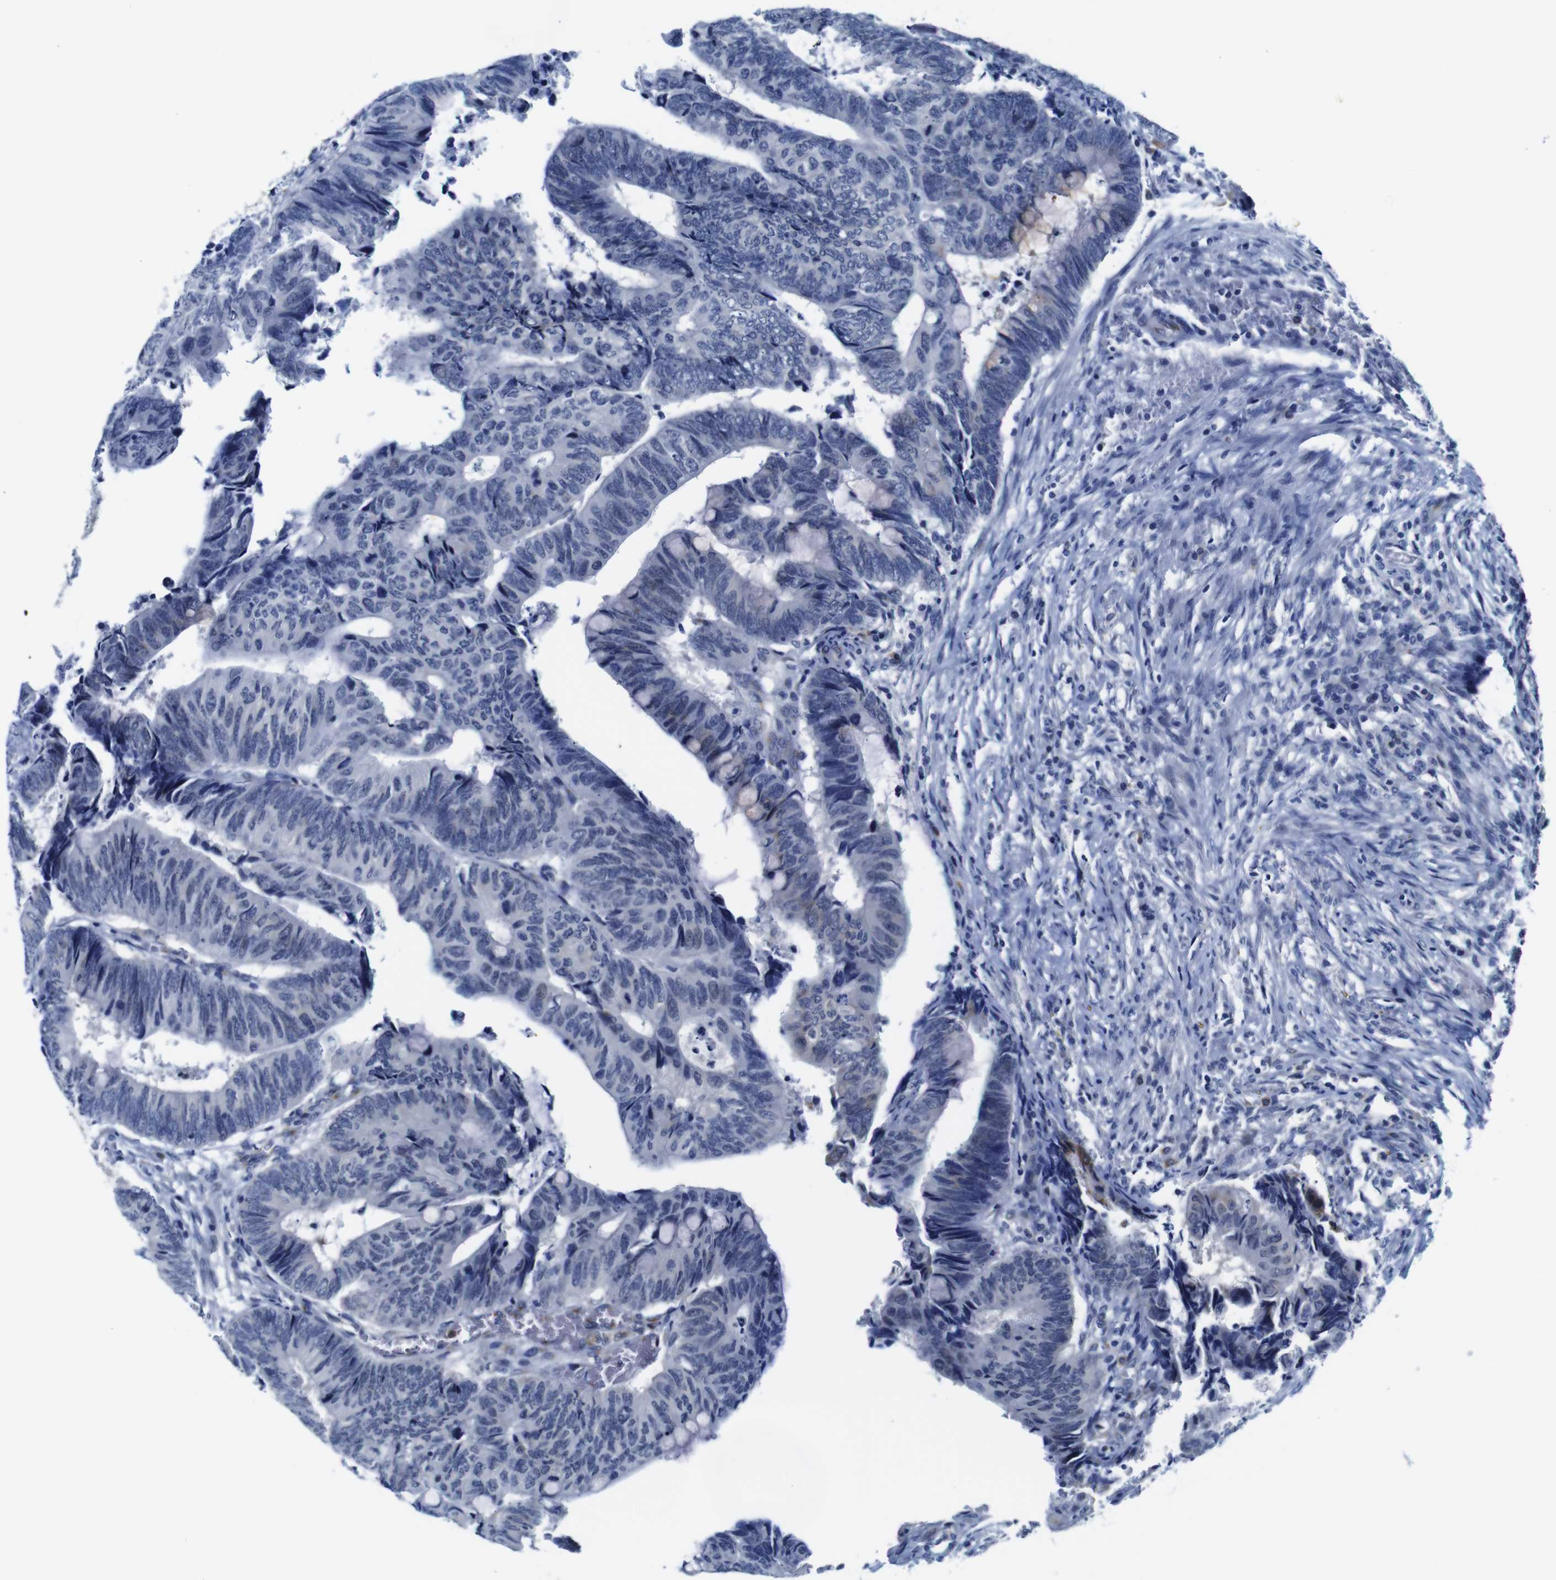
{"staining": {"intensity": "negative", "quantity": "none", "location": "none"}, "tissue": "colorectal cancer", "cell_type": "Tumor cells", "image_type": "cancer", "snomed": [{"axis": "morphology", "description": "Normal tissue, NOS"}, {"axis": "morphology", "description": "Adenocarcinoma, NOS"}, {"axis": "topography", "description": "Rectum"}, {"axis": "topography", "description": "Peripheral nerve tissue"}], "caption": "A micrograph of human colorectal adenocarcinoma is negative for staining in tumor cells.", "gene": "FURIN", "patient": {"sex": "male", "age": 92}}